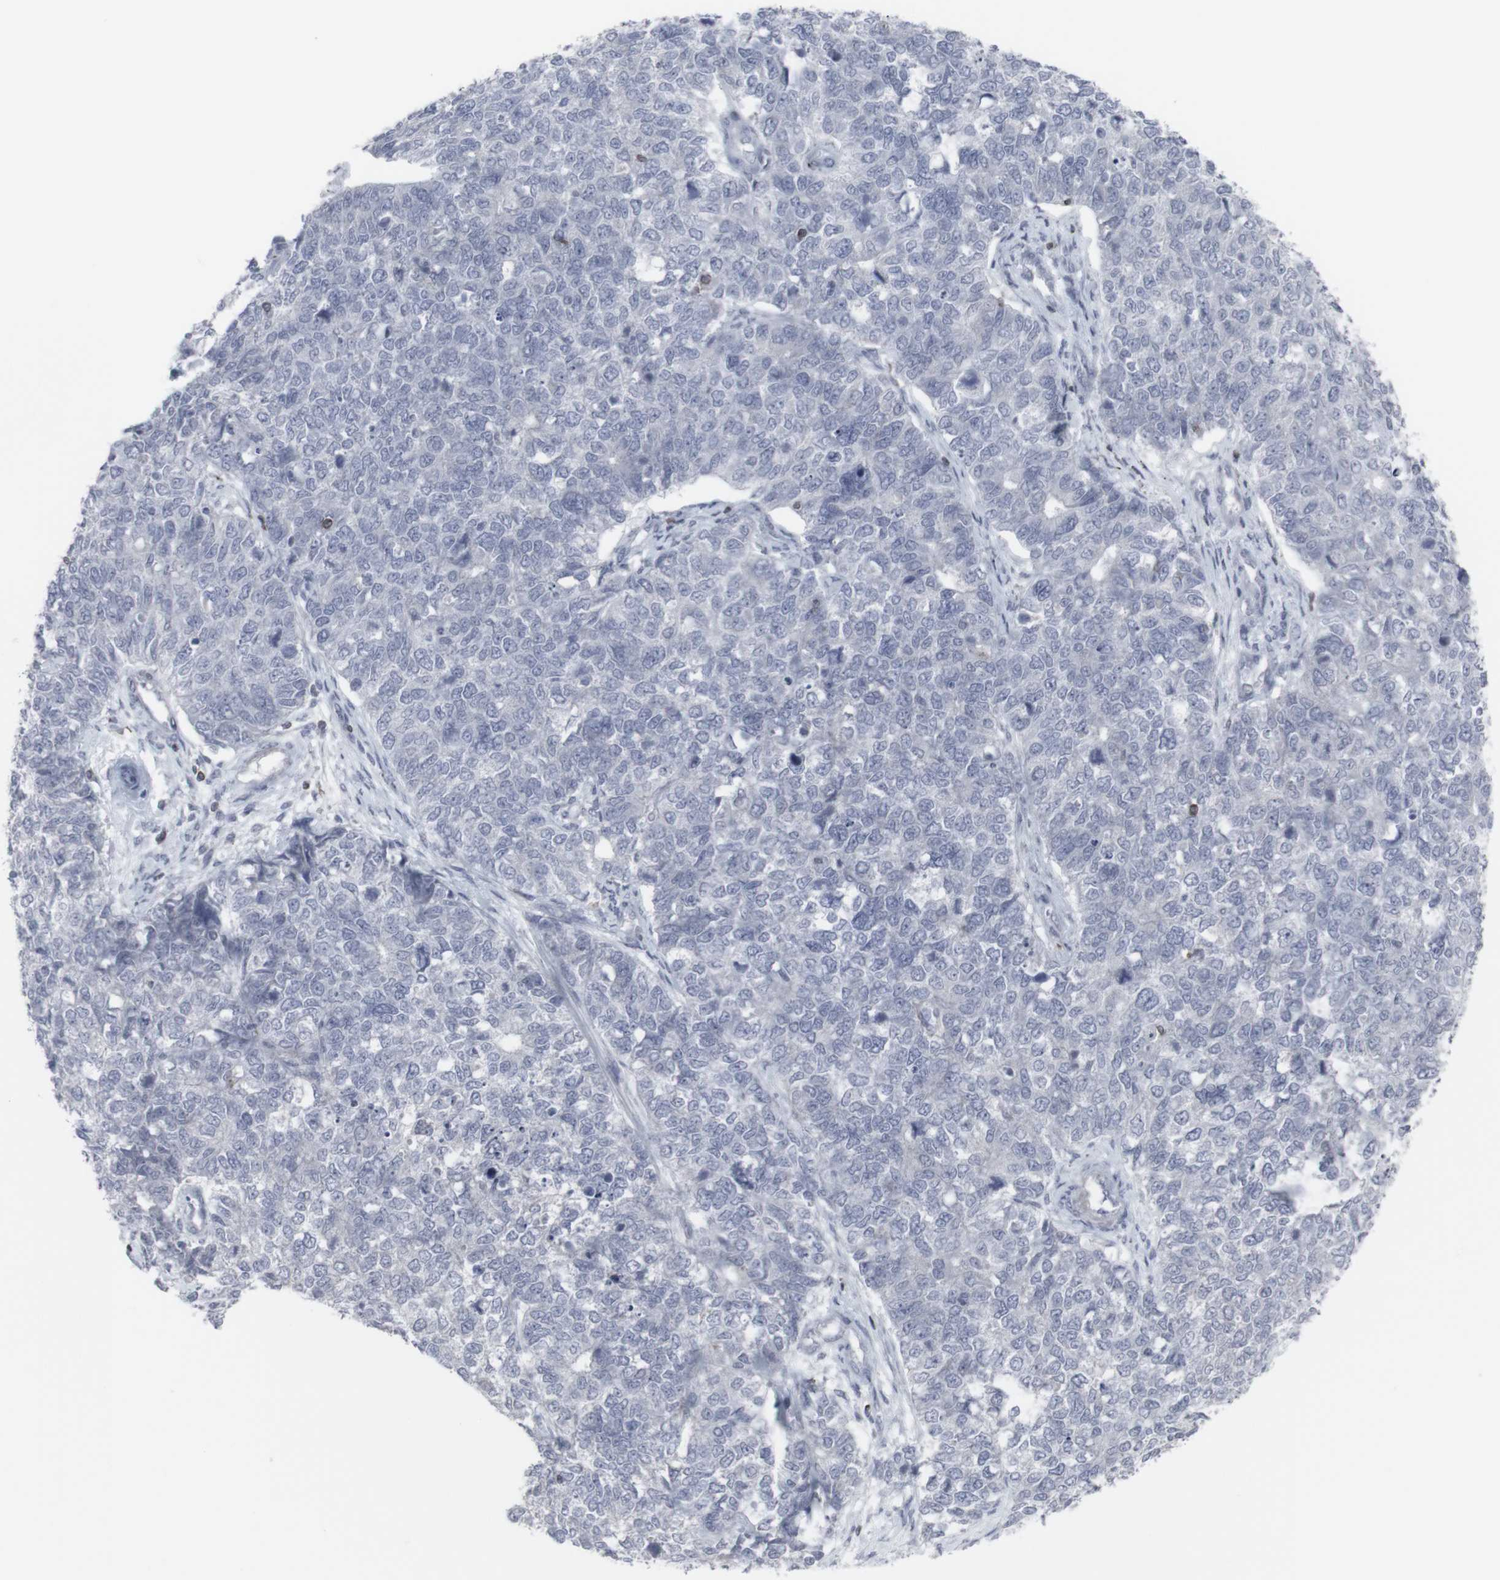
{"staining": {"intensity": "negative", "quantity": "none", "location": "none"}, "tissue": "cervical cancer", "cell_type": "Tumor cells", "image_type": "cancer", "snomed": [{"axis": "morphology", "description": "Squamous cell carcinoma, NOS"}, {"axis": "topography", "description": "Cervix"}], "caption": "The image displays no staining of tumor cells in cervical cancer (squamous cell carcinoma).", "gene": "APOBEC2", "patient": {"sex": "female", "age": 63}}